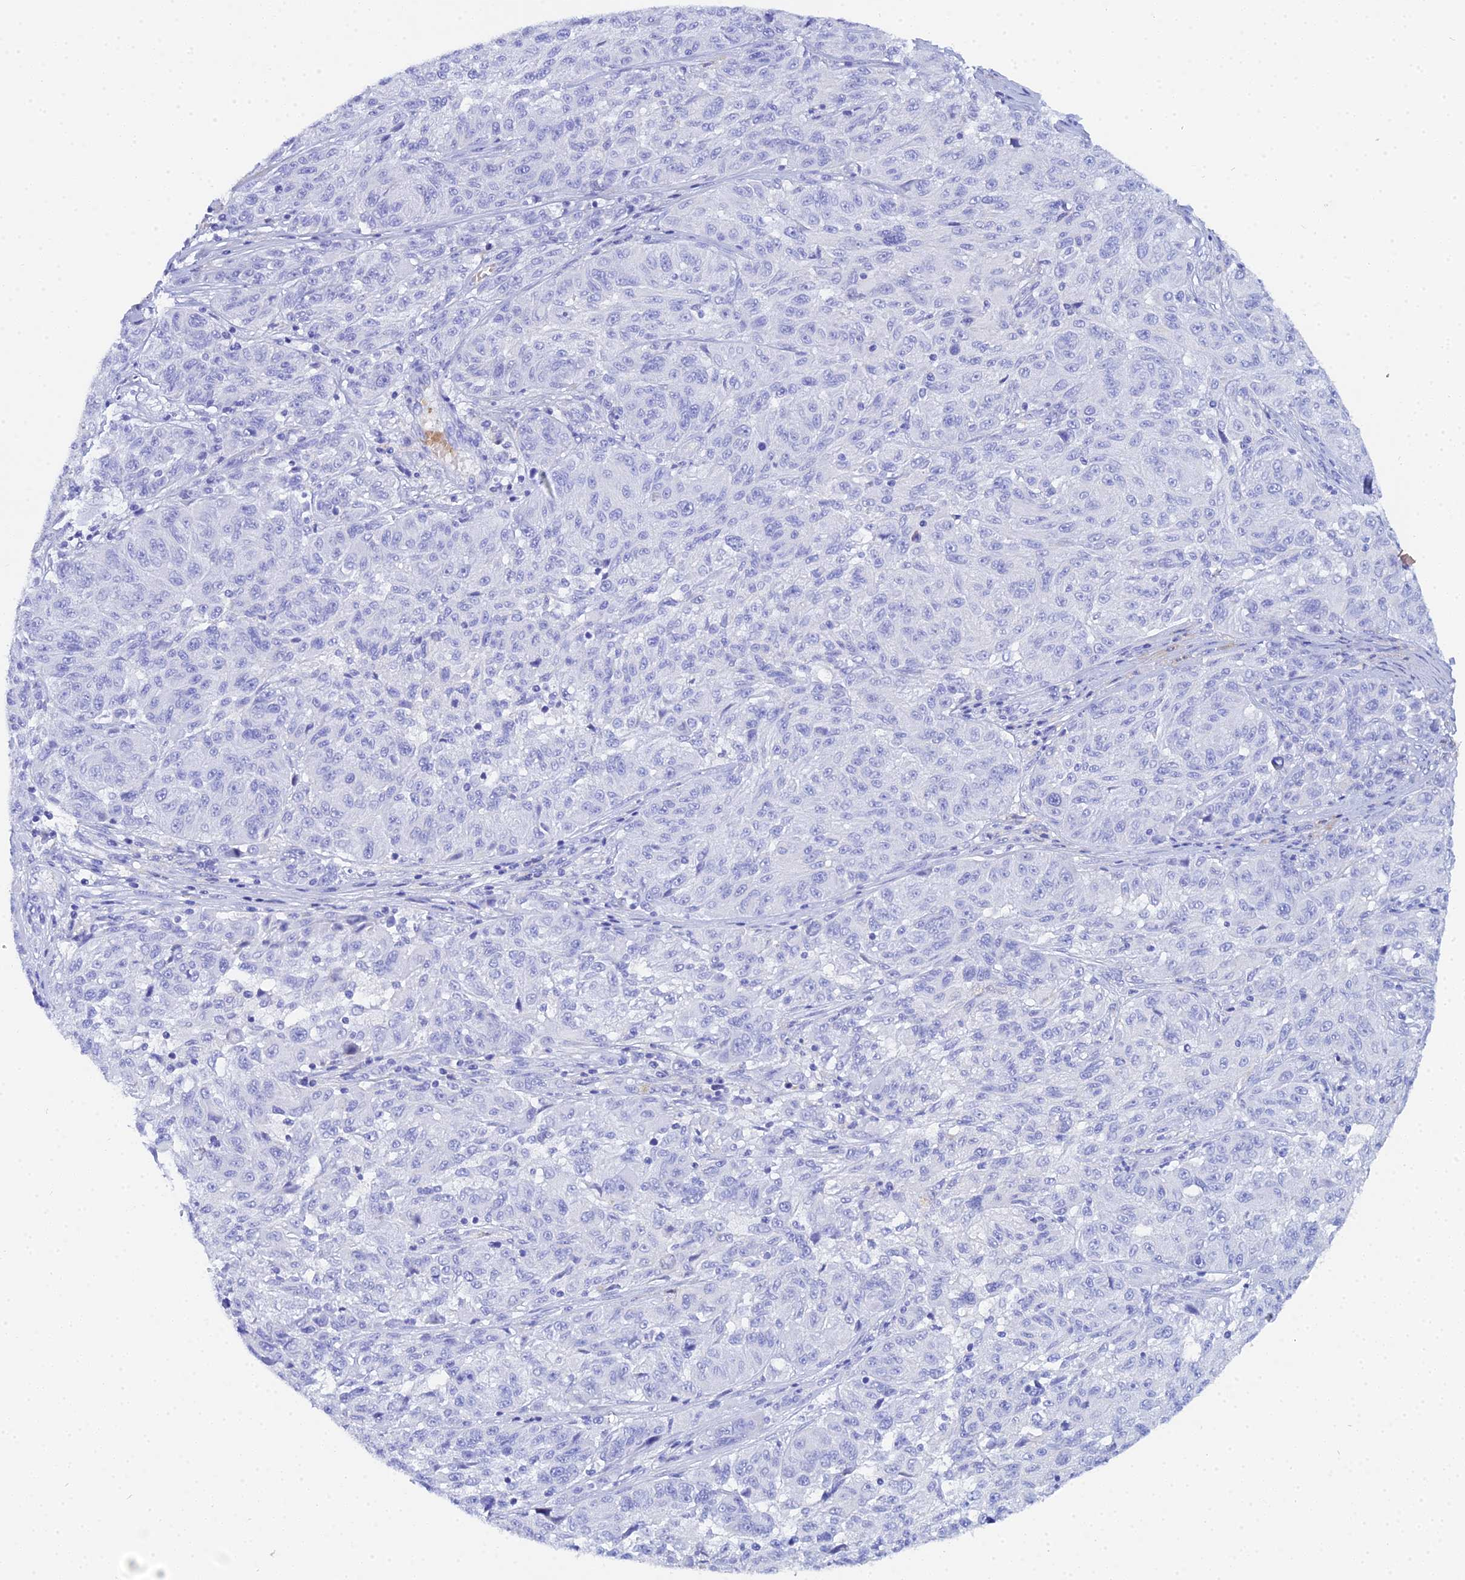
{"staining": {"intensity": "negative", "quantity": "none", "location": "none"}, "tissue": "melanoma", "cell_type": "Tumor cells", "image_type": "cancer", "snomed": [{"axis": "morphology", "description": "Malignant melanoma, NOS"}, {"axis": "topography", "description": "Skin"}], "caption": "This is an immunohistochemistry micrograph of human melanoma. There is no staining in tumor cells.", "gene": "CELA3A", "patient": {"sex": "male", "age": 53}}